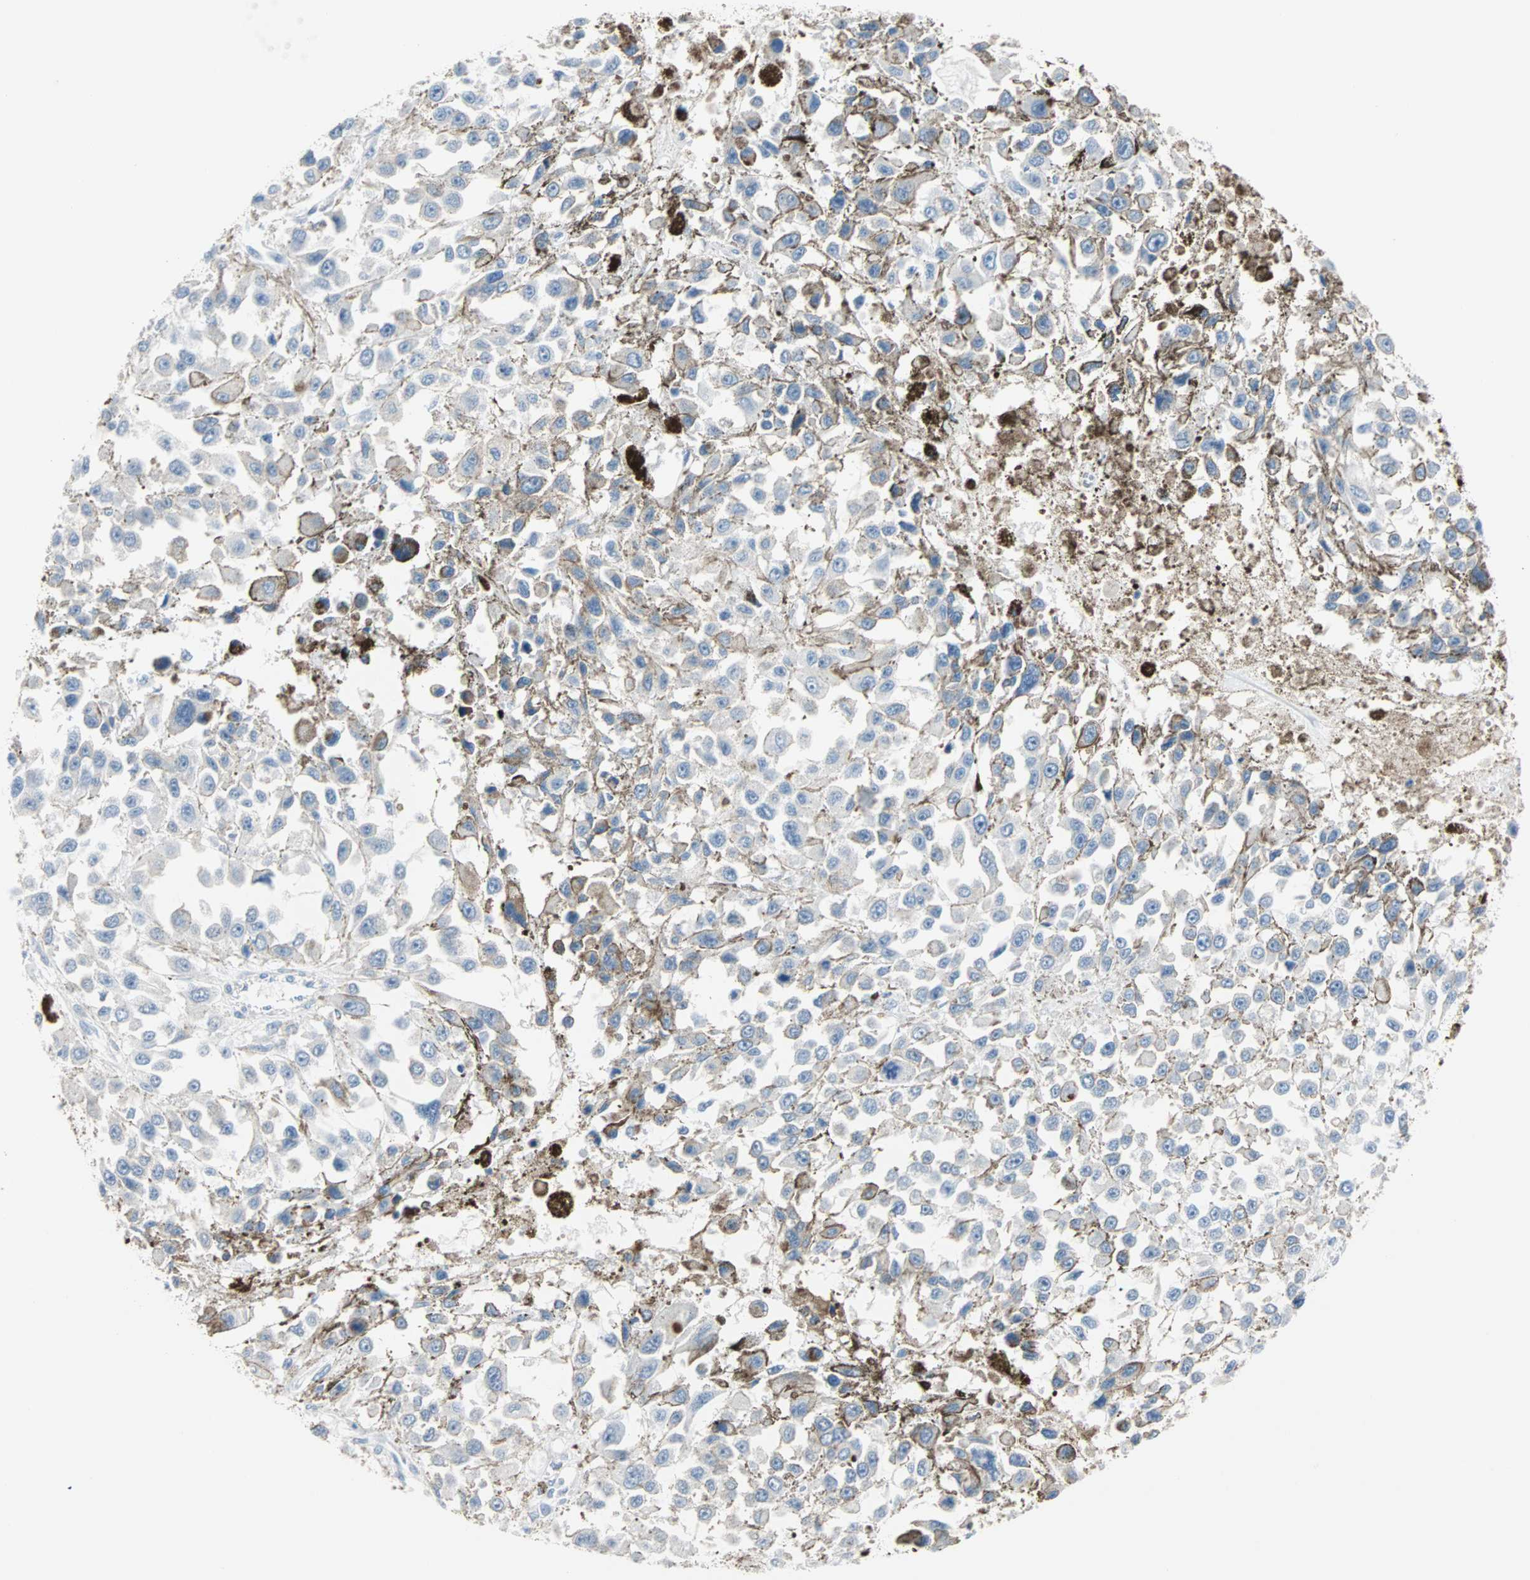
{"staining": {"intensity": "negative", "quantity": "none", "location": "none"}, "tissue": "melanoma", "cell_type": "Tumor cells", "image_type": "cancer", "snomed": [{"axis": "morphology", "description": "Malignant melanoma, Metastatic site"}, {"axis": "topography", "description": "Lymph node"}], "caption": "Tumor cells are negative for protein expression in human melanoma. Nuclei are stained in blue.", "gene": "ULBP1", "patient": {"sex": "male", "age": 59}}